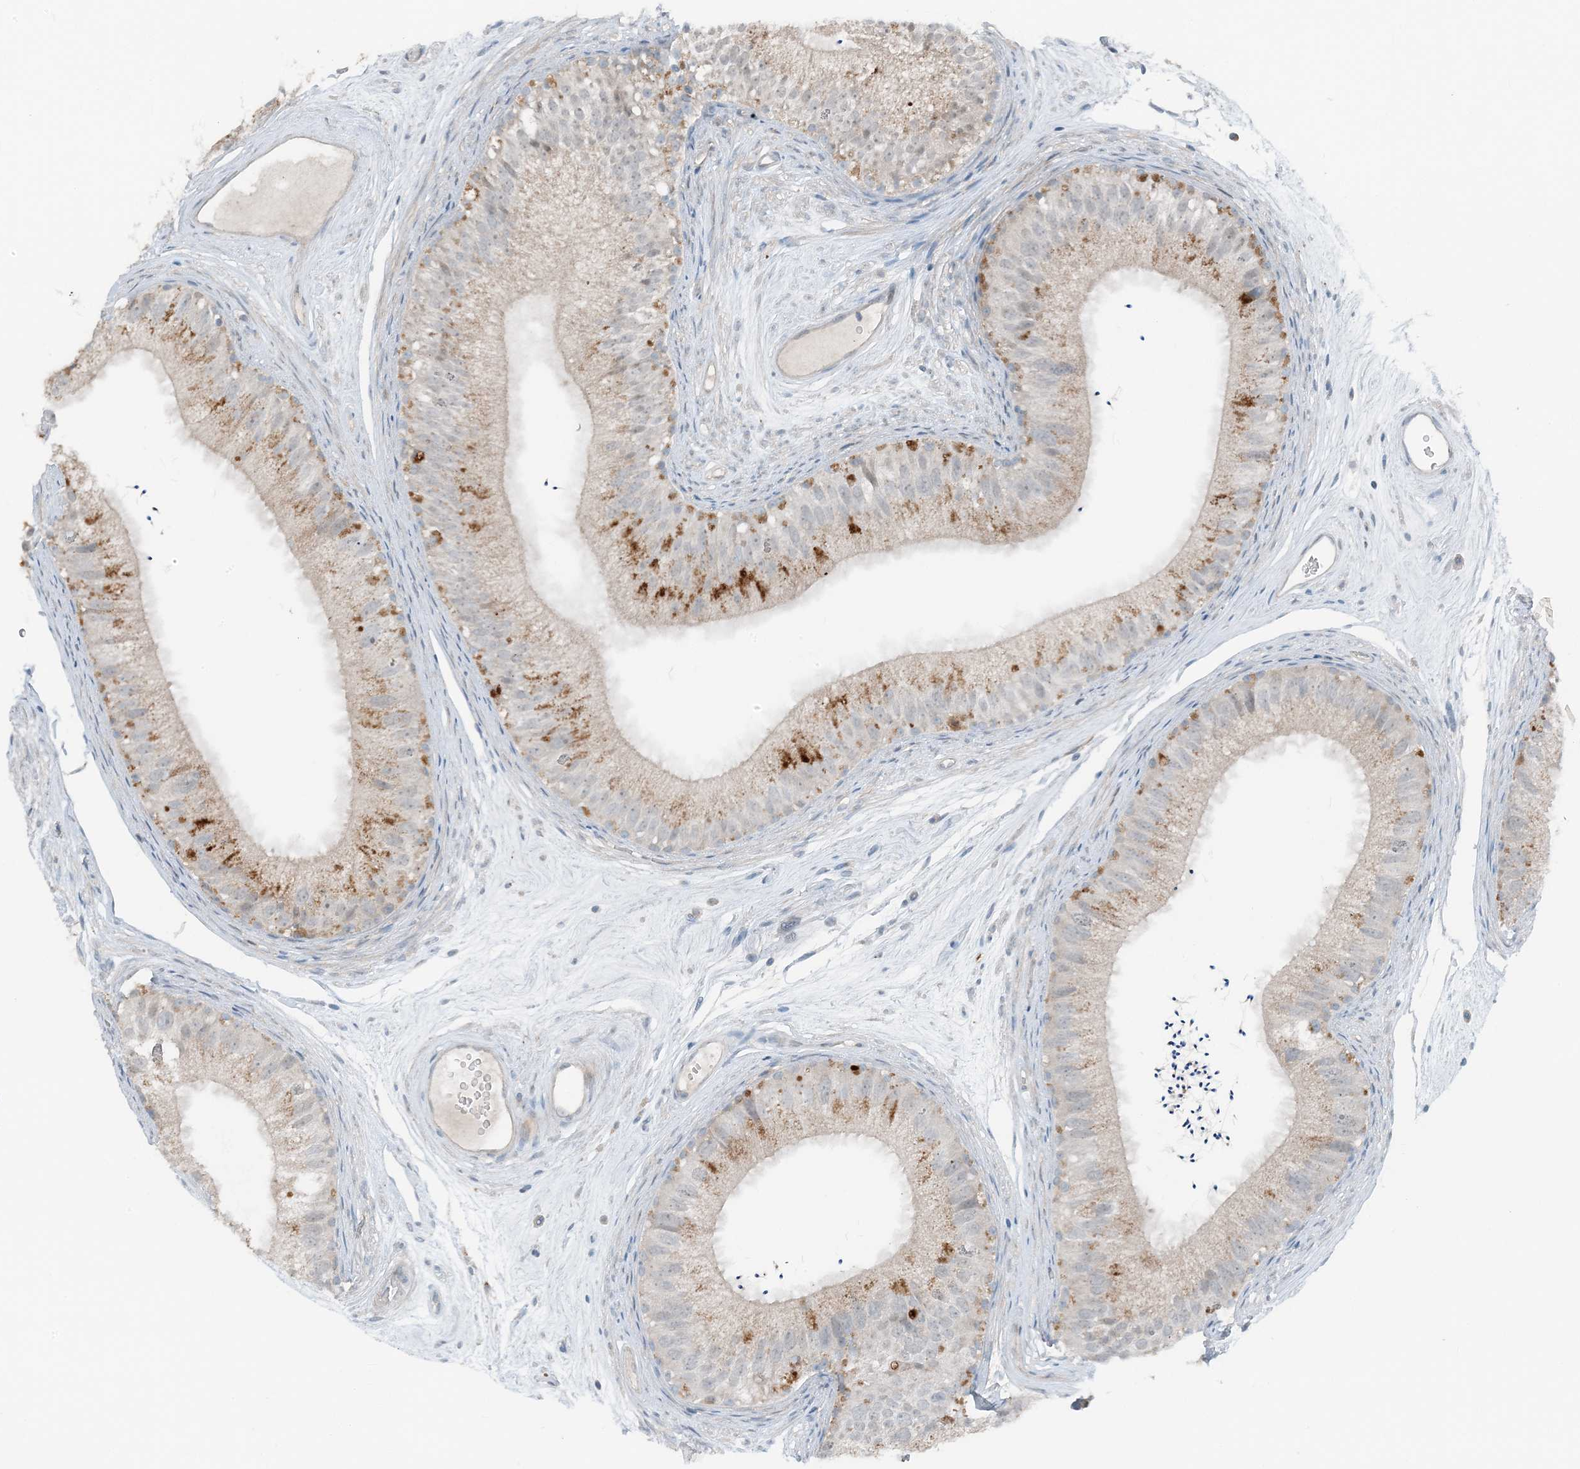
{"staining": {"intensity": "moderate", "quantity": "<25%", "location": "cytoplasmic/membranous"}, "tissue": "epididymis", "cell_type": "Glandular cells", "image_type": "normal", "snomed": [{"axis": "morphology", "description": "Normal tissue, NOS"}, {"axis": "topography", "description": "Epididymis"}], "caption": "Immunohistochemistry staining of benign epididymis, which exhibits low levels of moderate cytoplasmic/membranous positivity in approximately <25% of glandular cells indicating moderate cytoplasmic/membranous protein expression. The staining was performed using DAB (brown) for protein detection and nuclei were counterstained in hematoxylin (blue).", "gene": "MITD1", "patient": {"sex": "male", "age": 77}}